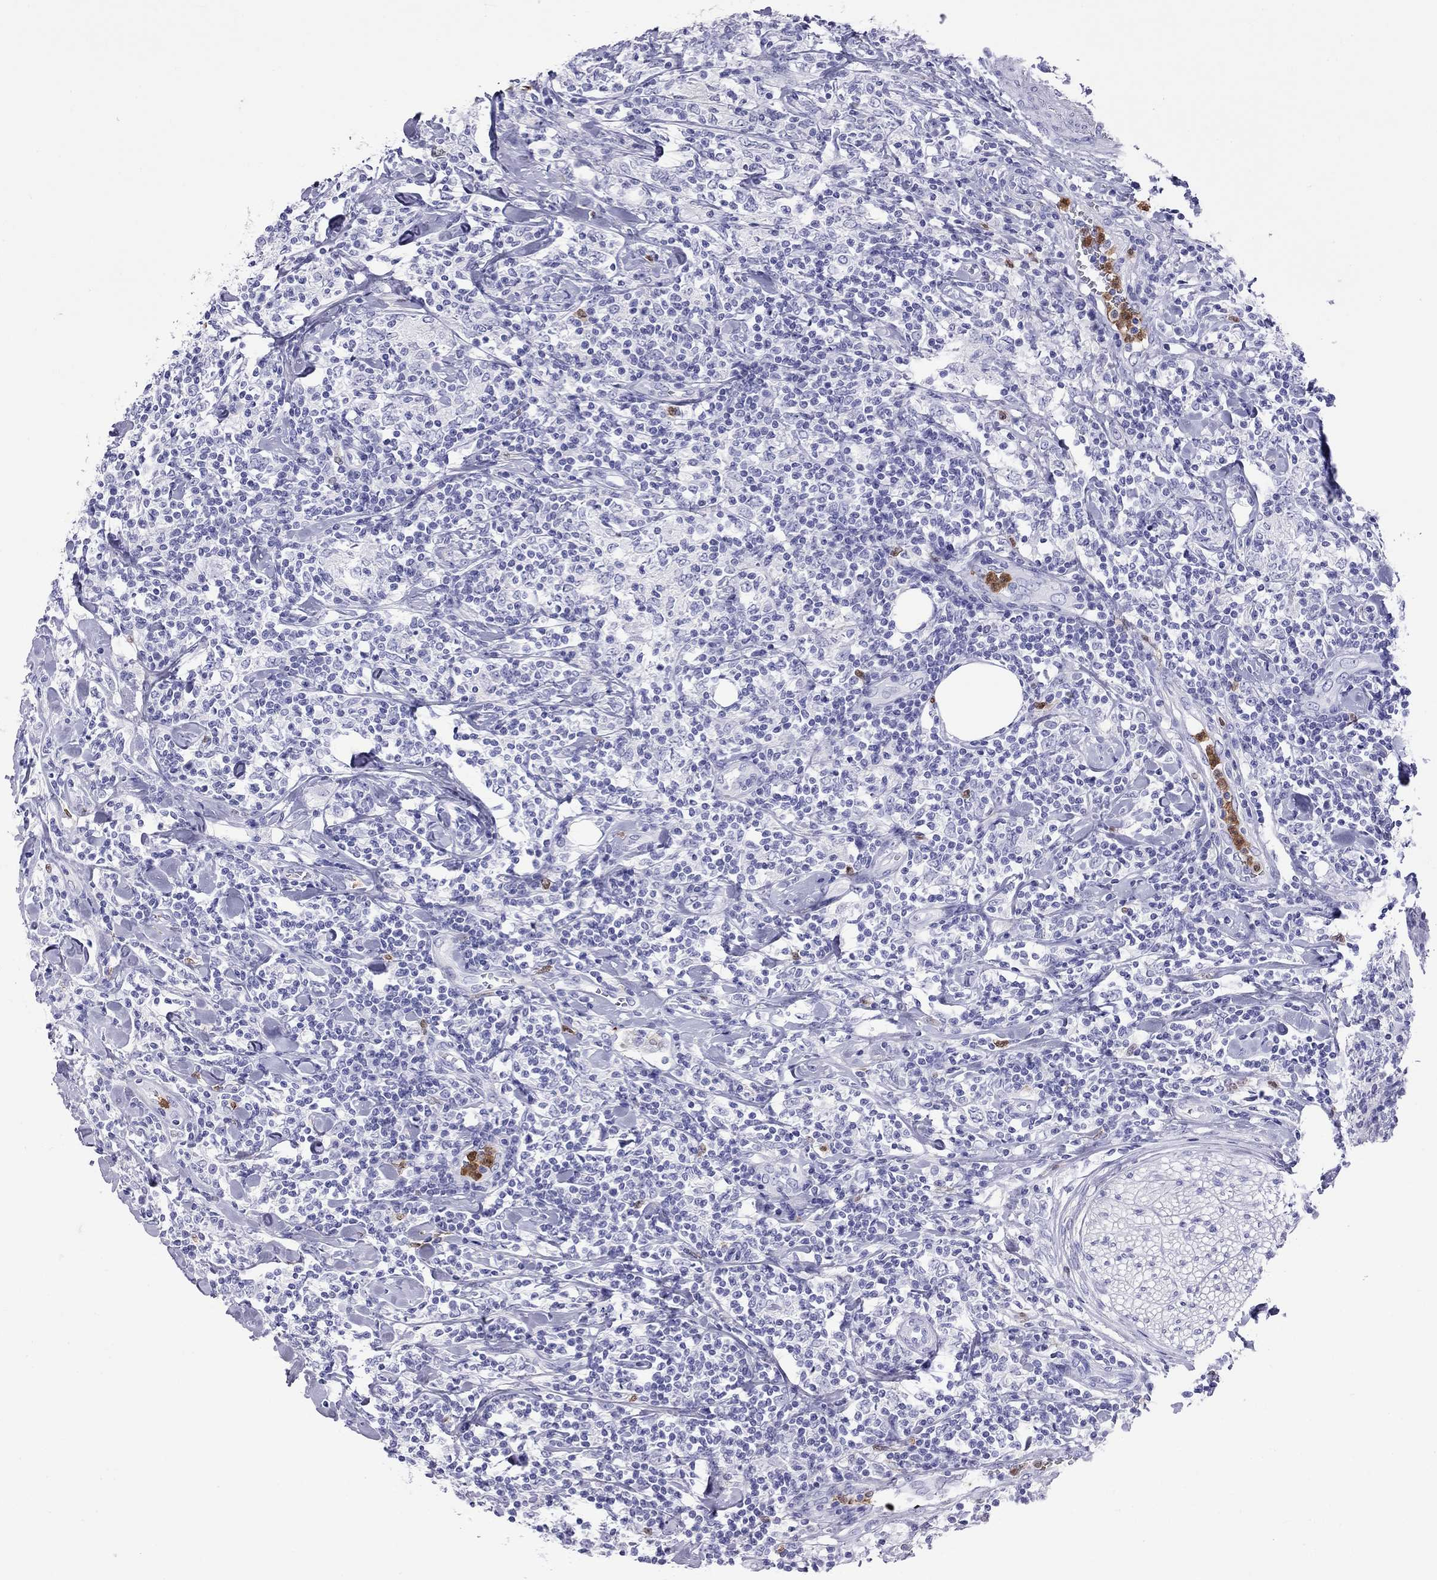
{"staining": {"intensity": "negative", "quantity": "none", "location": "none"}, "tissue": "lymphoma", "cell_type": "Tumor cells", "image_type": "cancer", "snomed": [{"axis": "morphology", "description": "Malignant lymphoma, non-Hodgkin's type, High grade"}, {"axis": "topography", "description": "Lymph node"}], "caption": "An immunohistochemistry image of high-grade malignant lymphoma, non-Hodgkin's type is shown. There is no staining in tumor cells of high-grade malignant lymphoma, non-Hodgkin's type. (Stains: DAB immunohistochemistry (IHC) with hematoxylin counter stain, Microscopy: brightfield microscopy at high magnification).", "gene": "SLAMF1", "patient": {"sex": "female", "age": 84}}